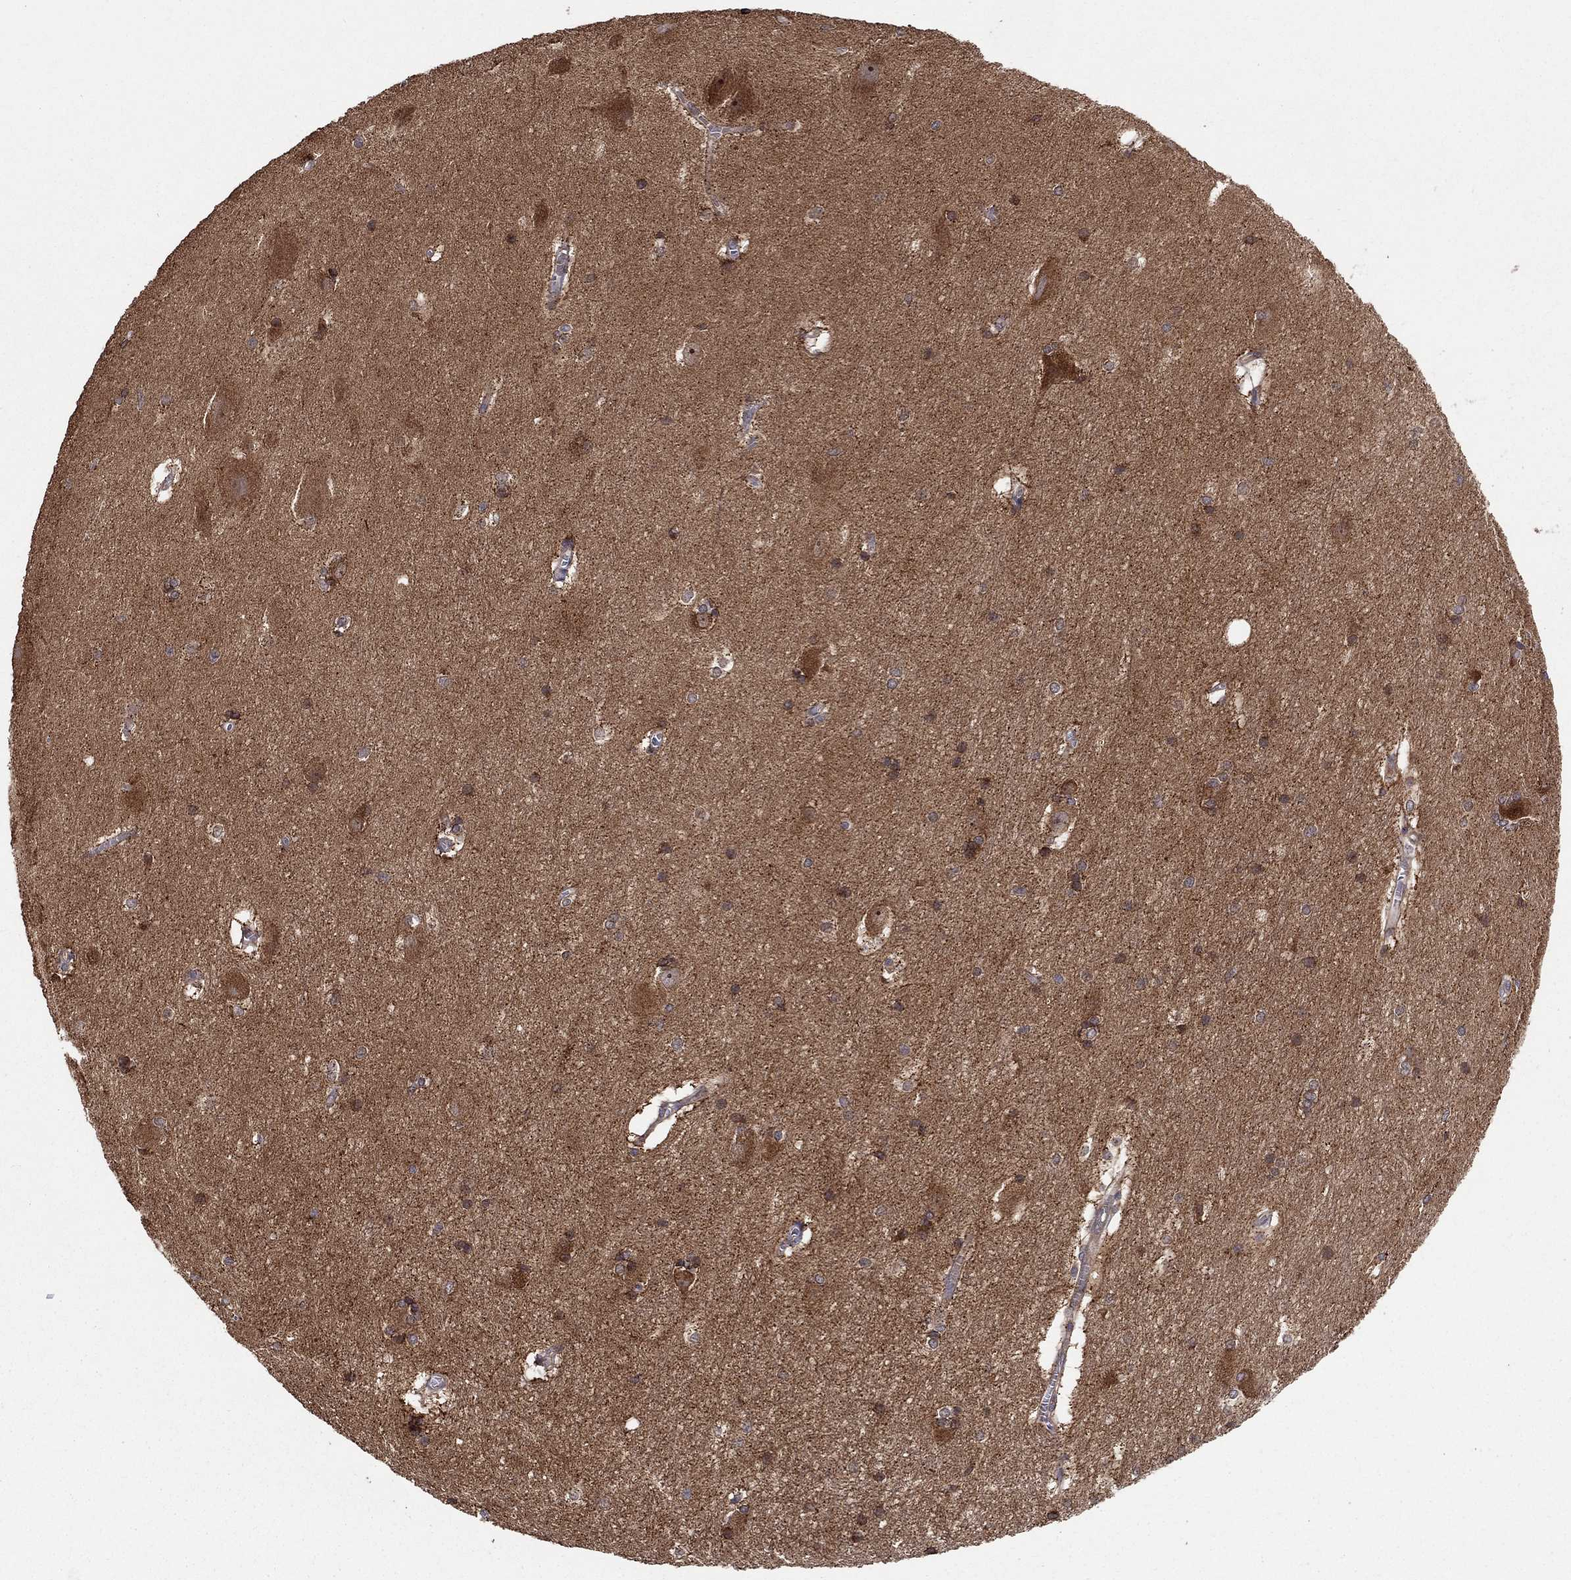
{"staining": {"intensity": "strong", "quantity": "25%-75%", "location": "nuclear"}, "tissue": "hippocampus", "cell_type": "Glial cells", "image_type": "normal", "snomed": [{"axis": "morphology", "description": "Normal tissue, NOS"}, {"axis": "topography", "description": "Cerebral cortex"}, {"axis": "topography", "description": "Hippocampus"}], "caption": "A high amount of strong nuclear staining is present in approximately 25%-75% of glial cells in unremarkable hippocampus.", "gene": "BMERB1", "patient": {"sex": "female", "age": 19}}